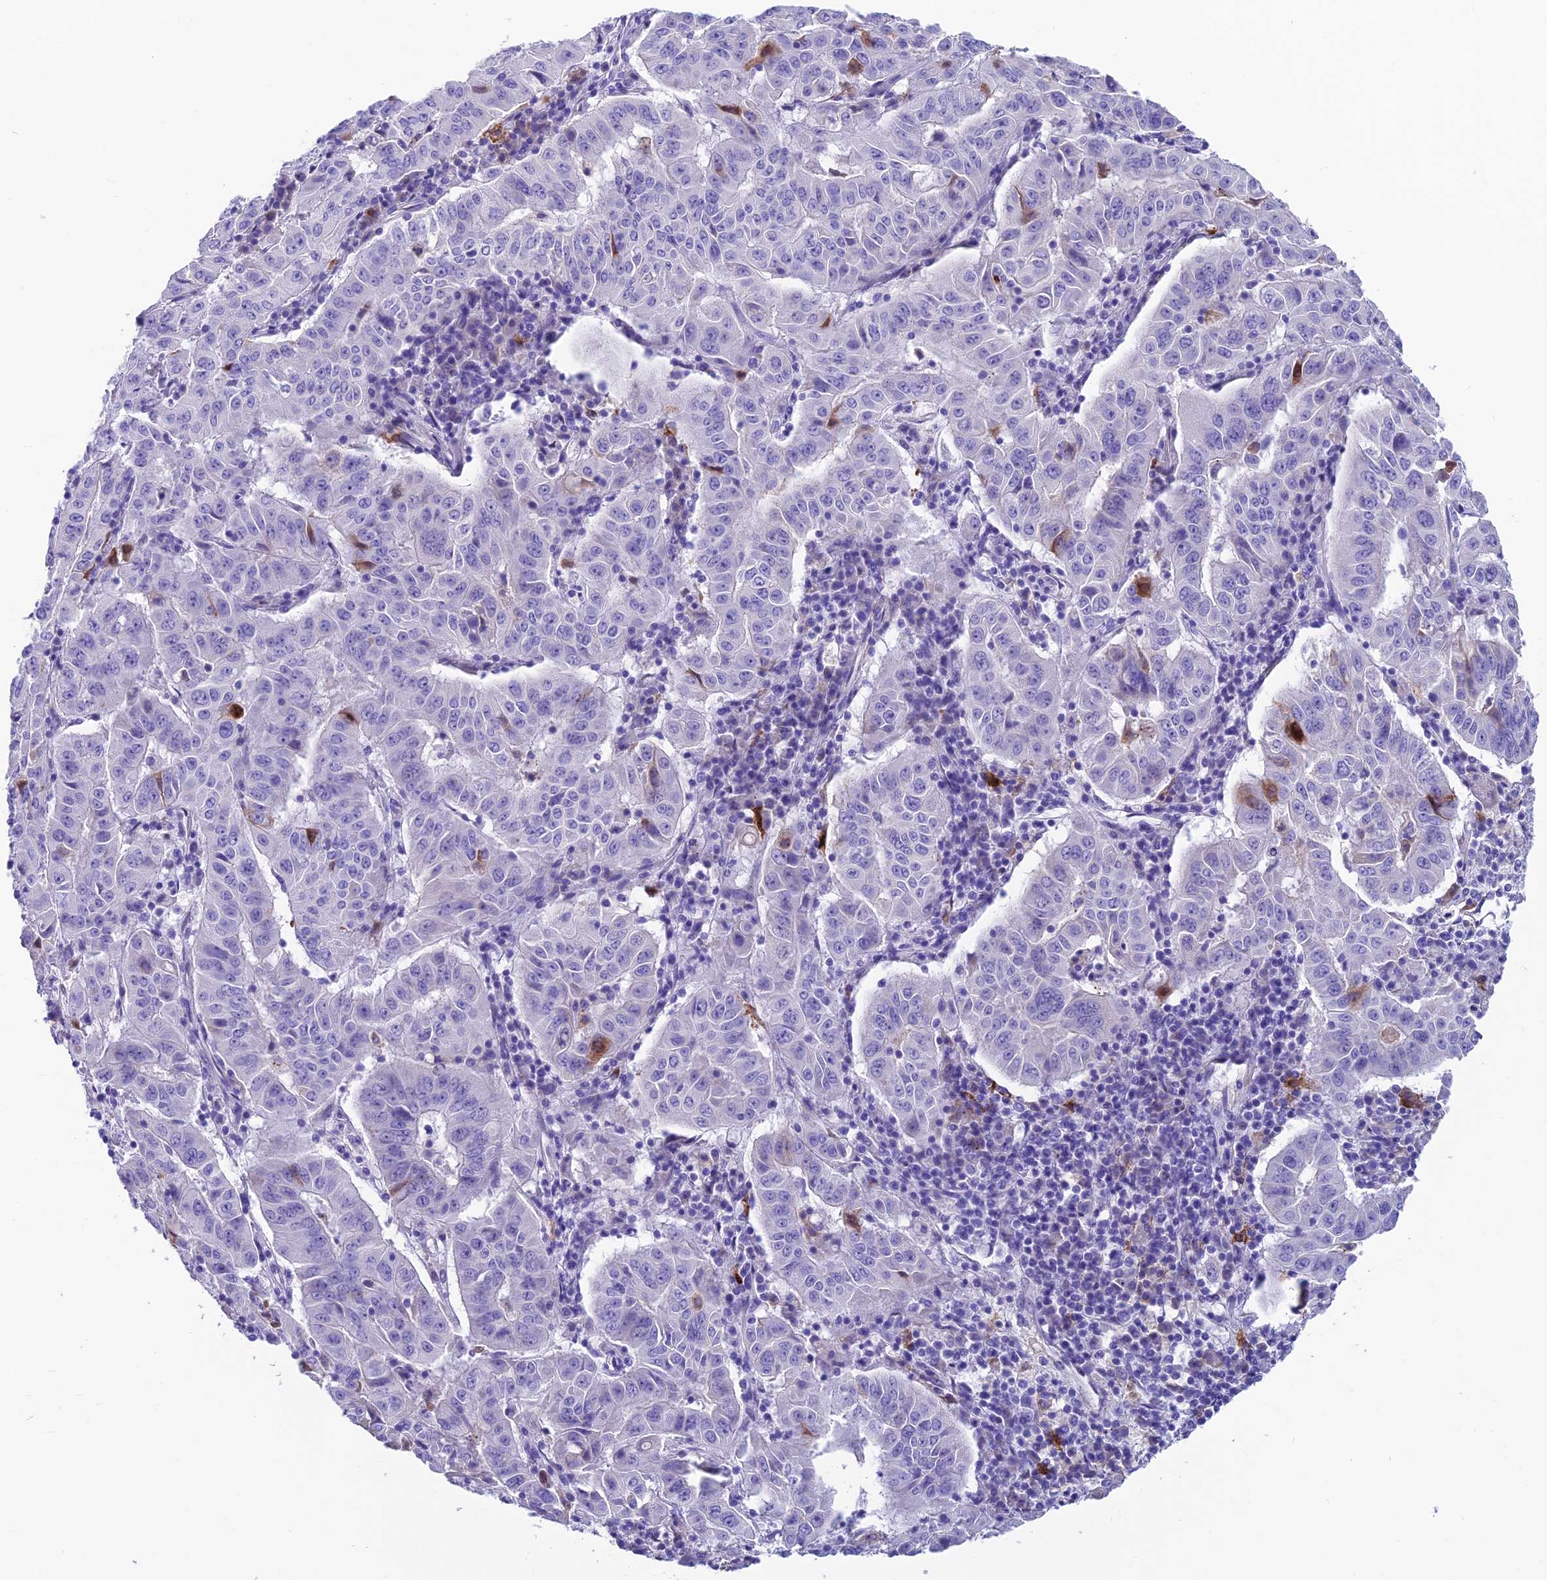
{"staining": {"intensity": "negative", "quantity": "none", "location": "none"}, "tissue": "pancreatic cancer", "cell_type": "Tumor cells", "image_type": "cancer", "snomed": [{"axis": "morphology", "description": "Adenocarcinoma, NOS"}, {"axis": "topography", "description": "Pancreas"}], "caption": "Pancreatic cancer was stained to show a protein in brown. There is no significant positivity in tumor cells.", "gene": "GNG11", "patient": {"sex": "male", "age": 63}}